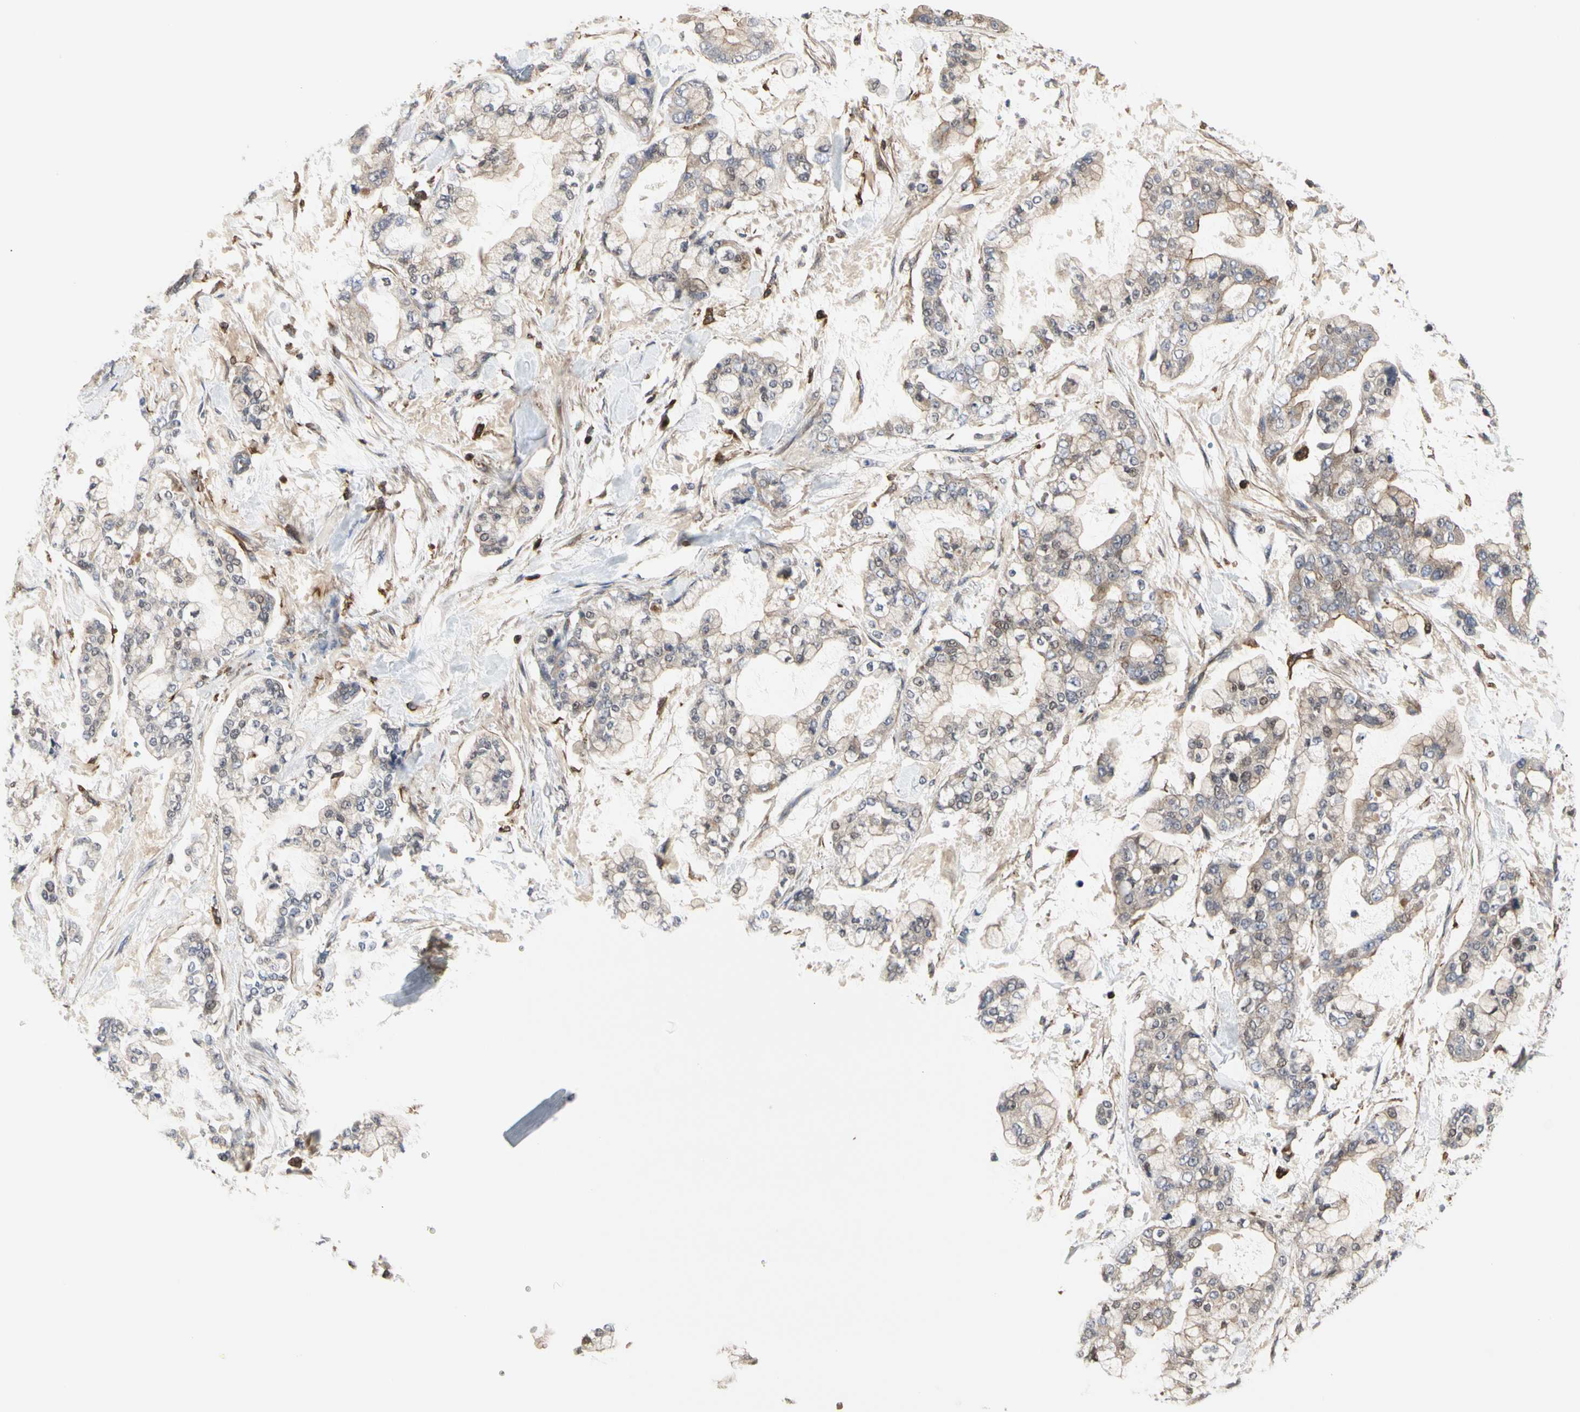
{"staining": {"intensity": "weak", "quantity": "25%-75%", "location": "cytoplasmic/membranous"}, "tissue": "stomach cancer", "cell_type": "Tumor cells", "image_type": "cancer", "snomed": [{"axis": "morphology", "description": "Normal tissue, NOS"}, {"axis": "morphology", "description": "Adenocarcinoma, NOS"}, {"axis": "topography", "description": "Stomach, upper"}, {"axis": "topography", "description": "Stomach"}], "caption": "Protein analysis of adenocarcinoma (stomach) tissue displays weak cytoplasmic/membranous expression in approximately 25%-75% of tumor cells.", "gene": "NAPG", "patient": {"sex": "male", "age": 76}}